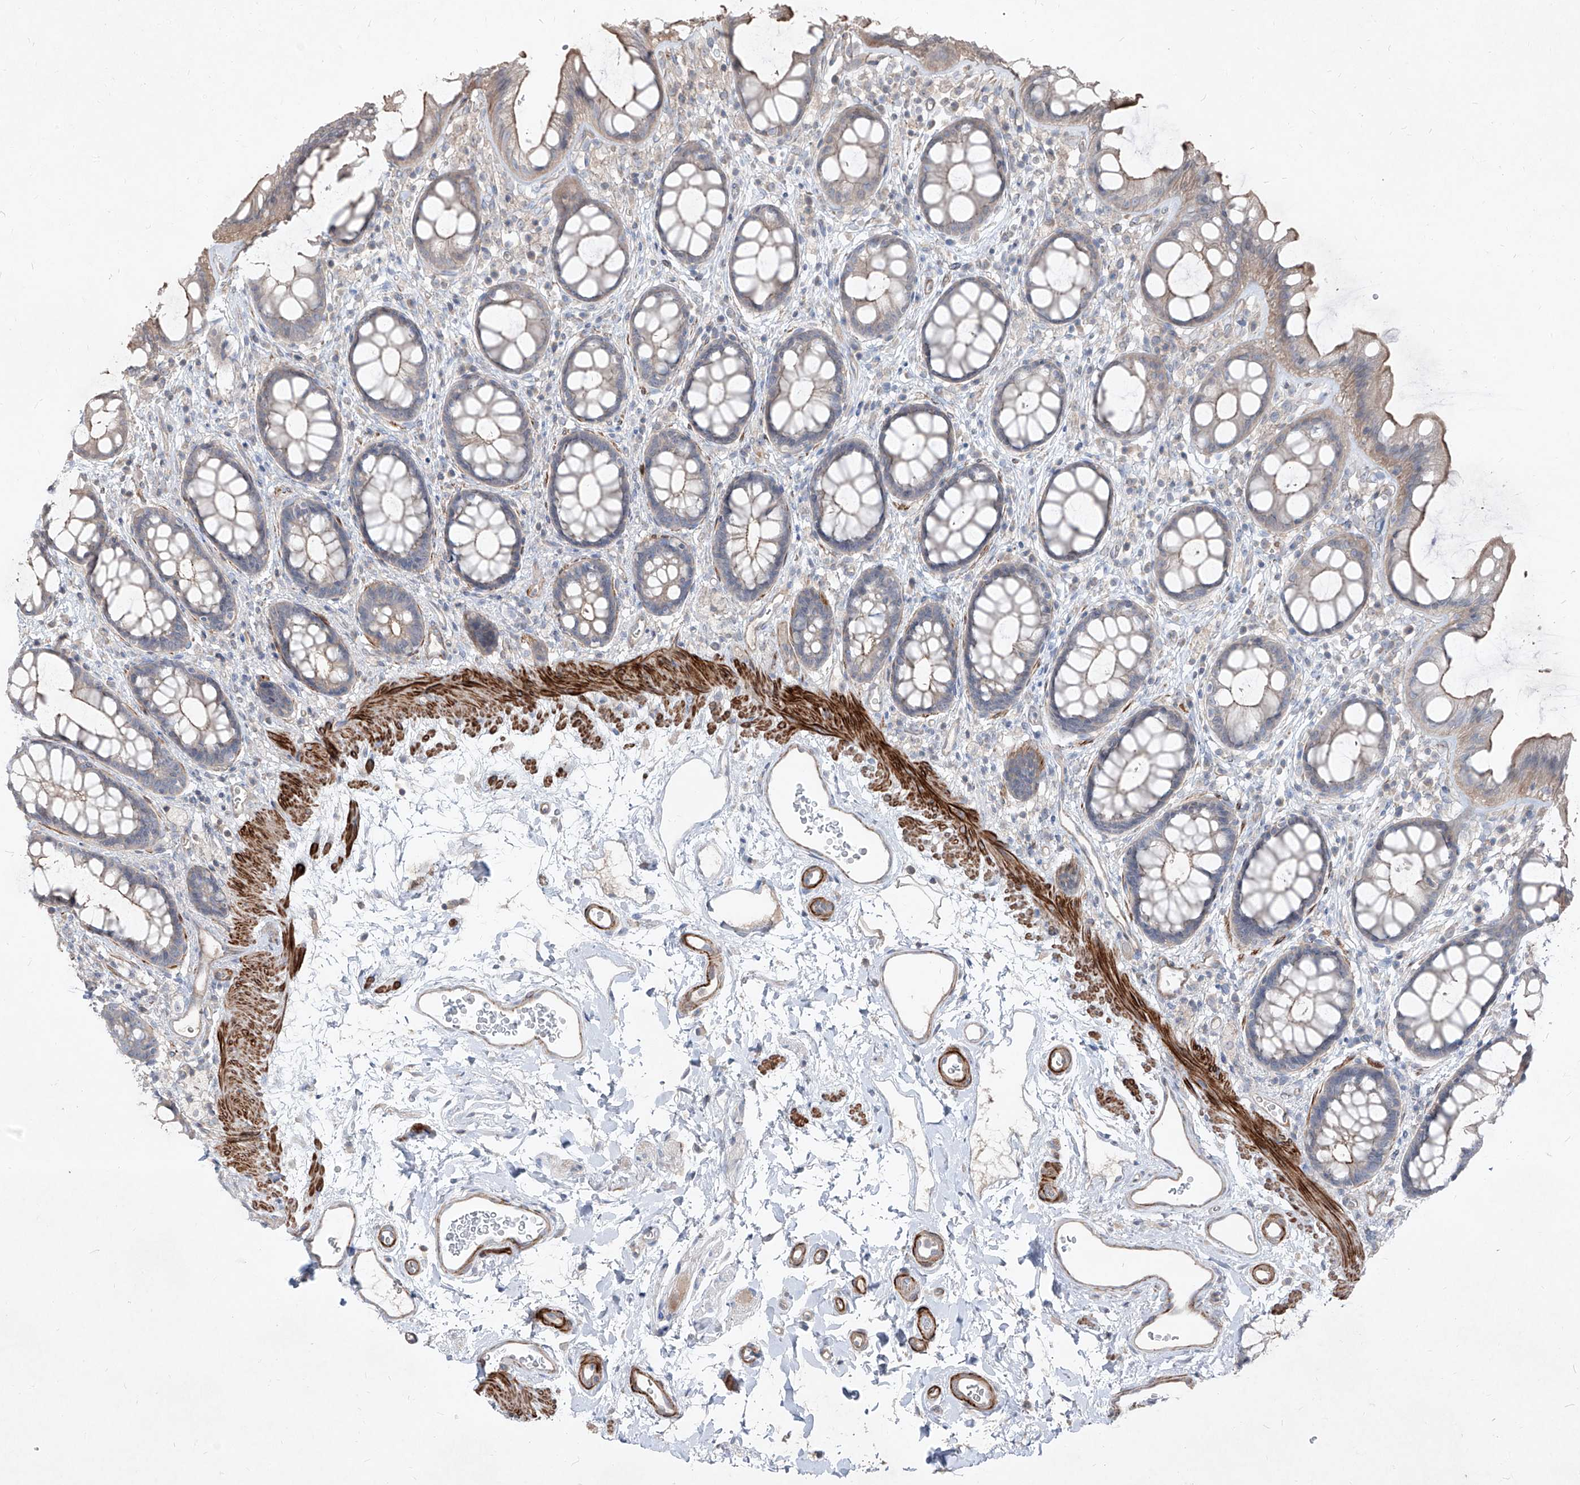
{"staining": {"intensity": "moderate", "quantity": "<25%", "location": "cytoplasmic/membranous"}, "tissue": "rectum", "cell_type": "Glandular cells", "image_type": "normal", "snomed": [{"axis": "morphology", "description": "Normal tissue, NOS"}, {"axis": "topography", "description": "Rectum"}], "caption": "Protein staining of normal rectum reveals moderate cytoplasmic/membranous expression in about <25% of glandular cells.", "gene": "UFD1", "patient": {"sex": "female", "age": 65}}